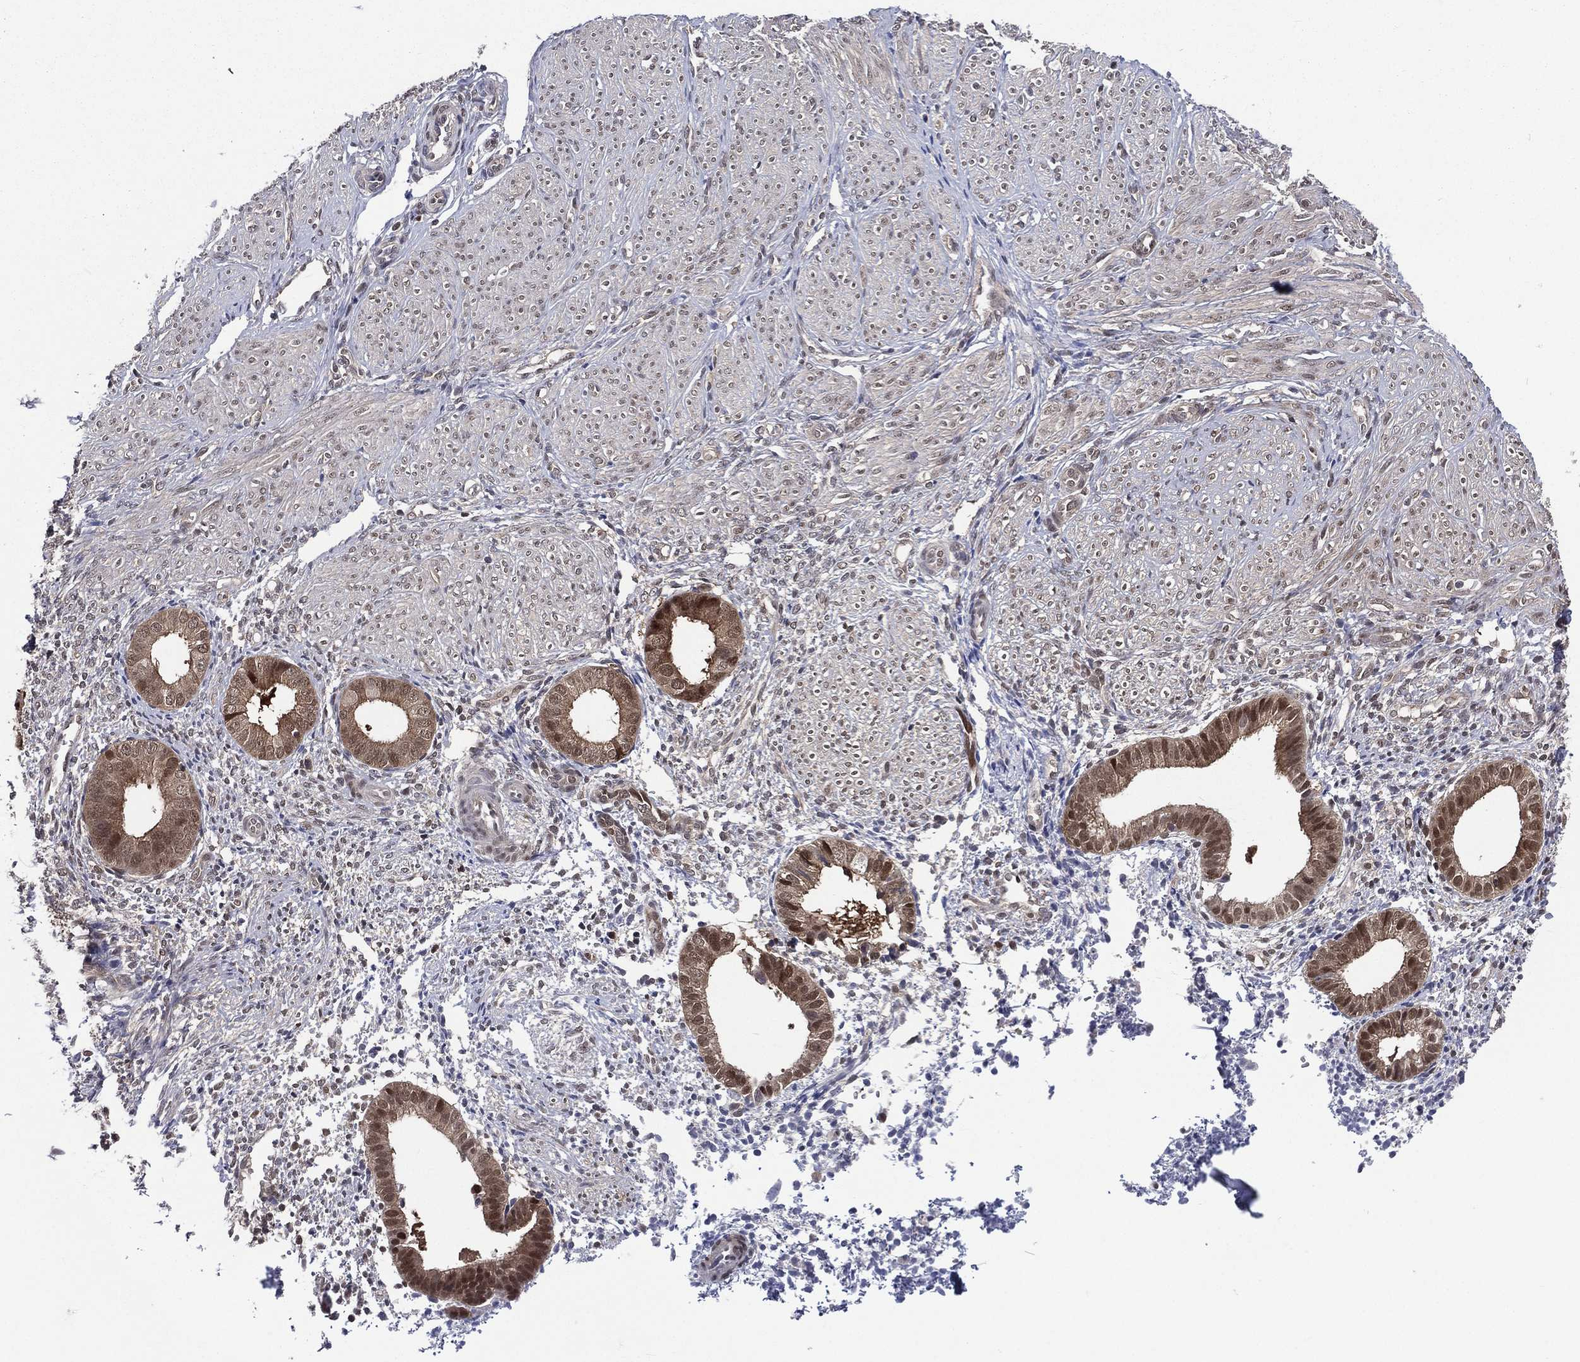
{"staining": {"intensity": "moderate", "quantity": "<25%", "location": "nuclear"}, "tissue": "endometrium", "cell_type": "Cells in endometrial stroma", "image_type": "normal", "snomed": [{"axis": "morphology", "description": "Normal tissue, NOS"}, {"axis": "topography", "description": "Endometrium"}], "caption": "Protein analysis of unremarkable endometrium exhibits moderate nuclear expression in approximately <25% of cells in endometrial stroma. Using DAB (3,3'-diaminobenzidine) (brown) and hematoxylin (blue) stains, captured at high magnification using brightfield microscopy.", "gene": "MTAP", "patient": {"sex": "female", "age": 47}}